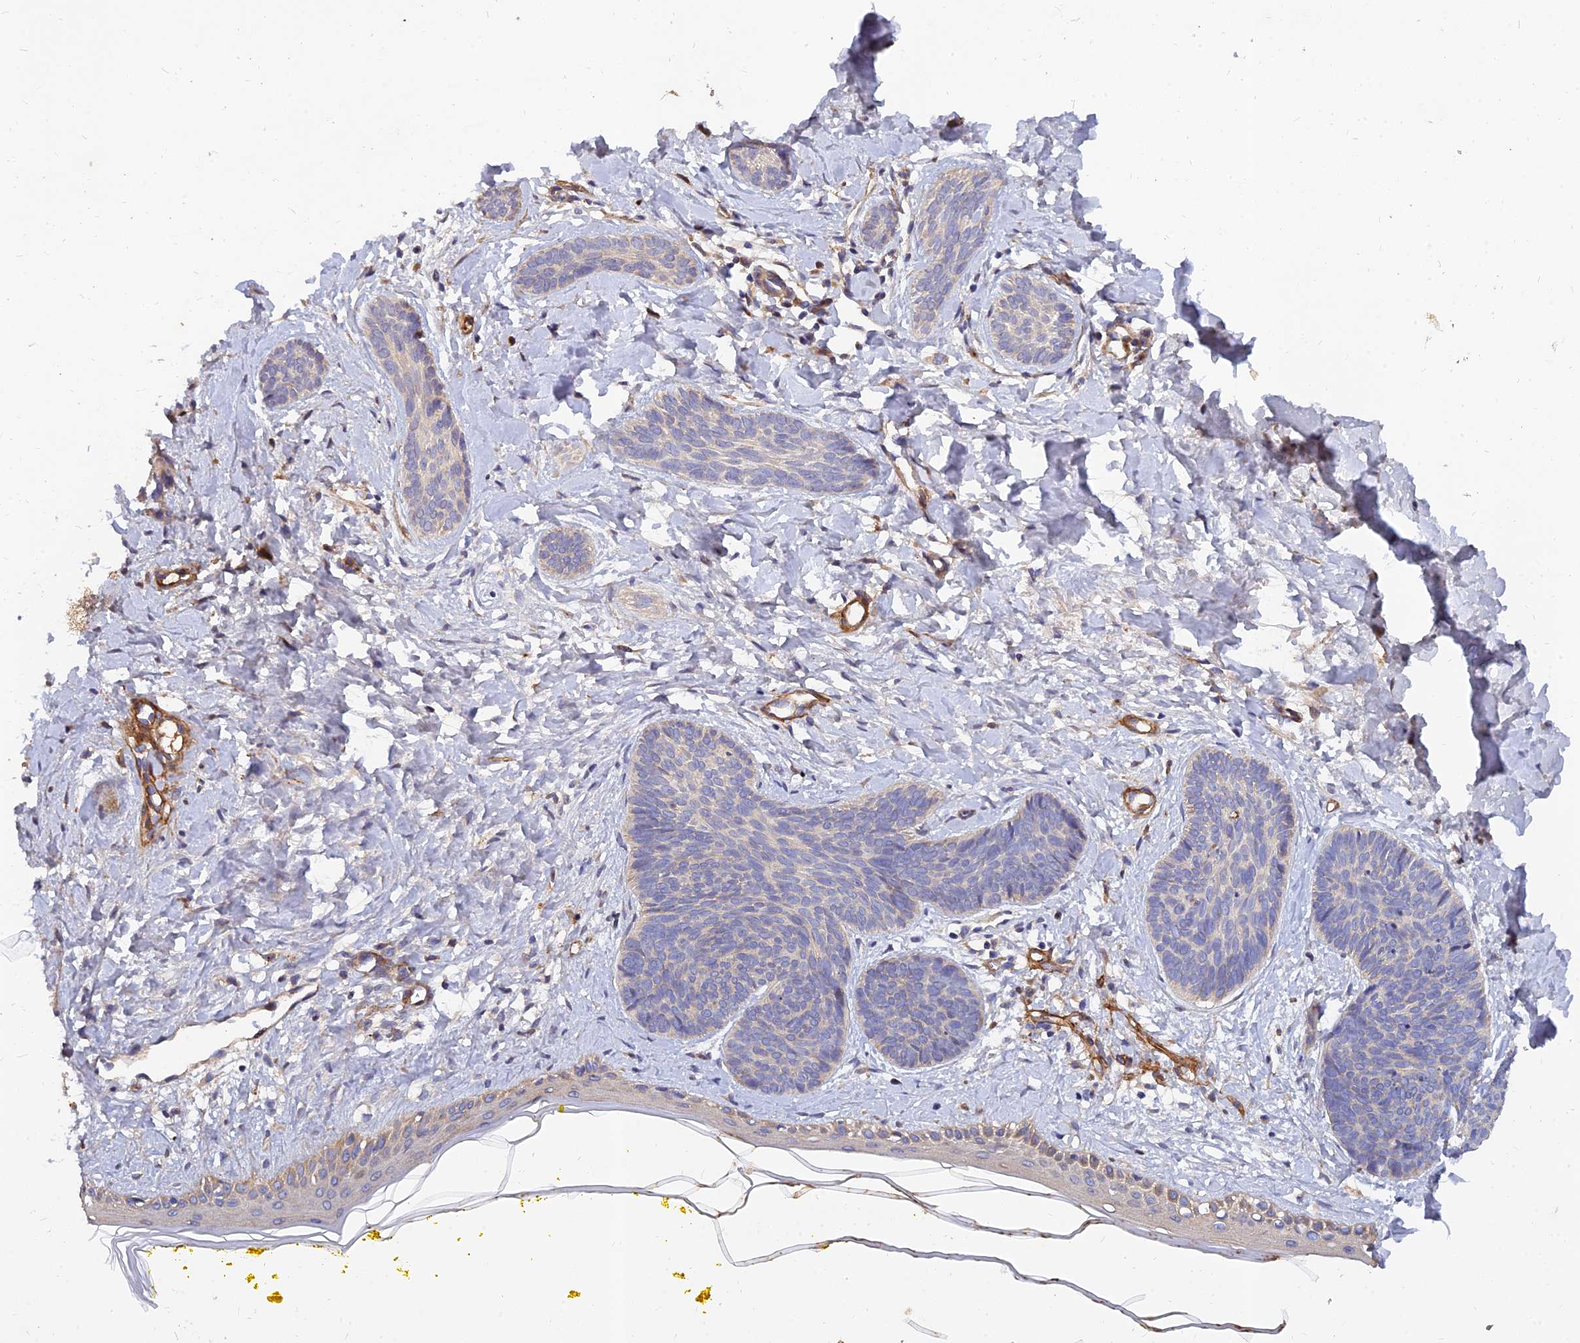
{"staining": {"intensity": "negative", "quantity": "none", "location": "none"}, "tissue": "skin cancer", "cell_type": "Tumor cells", "image_type": "cancer", "snomed": [{"axis": "morphology", "description": "Basal cell carcinoma"}, {"axis": "topography", "description": "Skin"}], "caption": "Tumor cells show no significant expression in basal cell carcinoma (skin). Brightfield microscopy of immunohistochemistry (IHC) stained with DAB (brown) and hematoxylin (blue), captured at high magnification.", "gene": "MRPL35", "patient": {"sex": "female", "age": 81}}